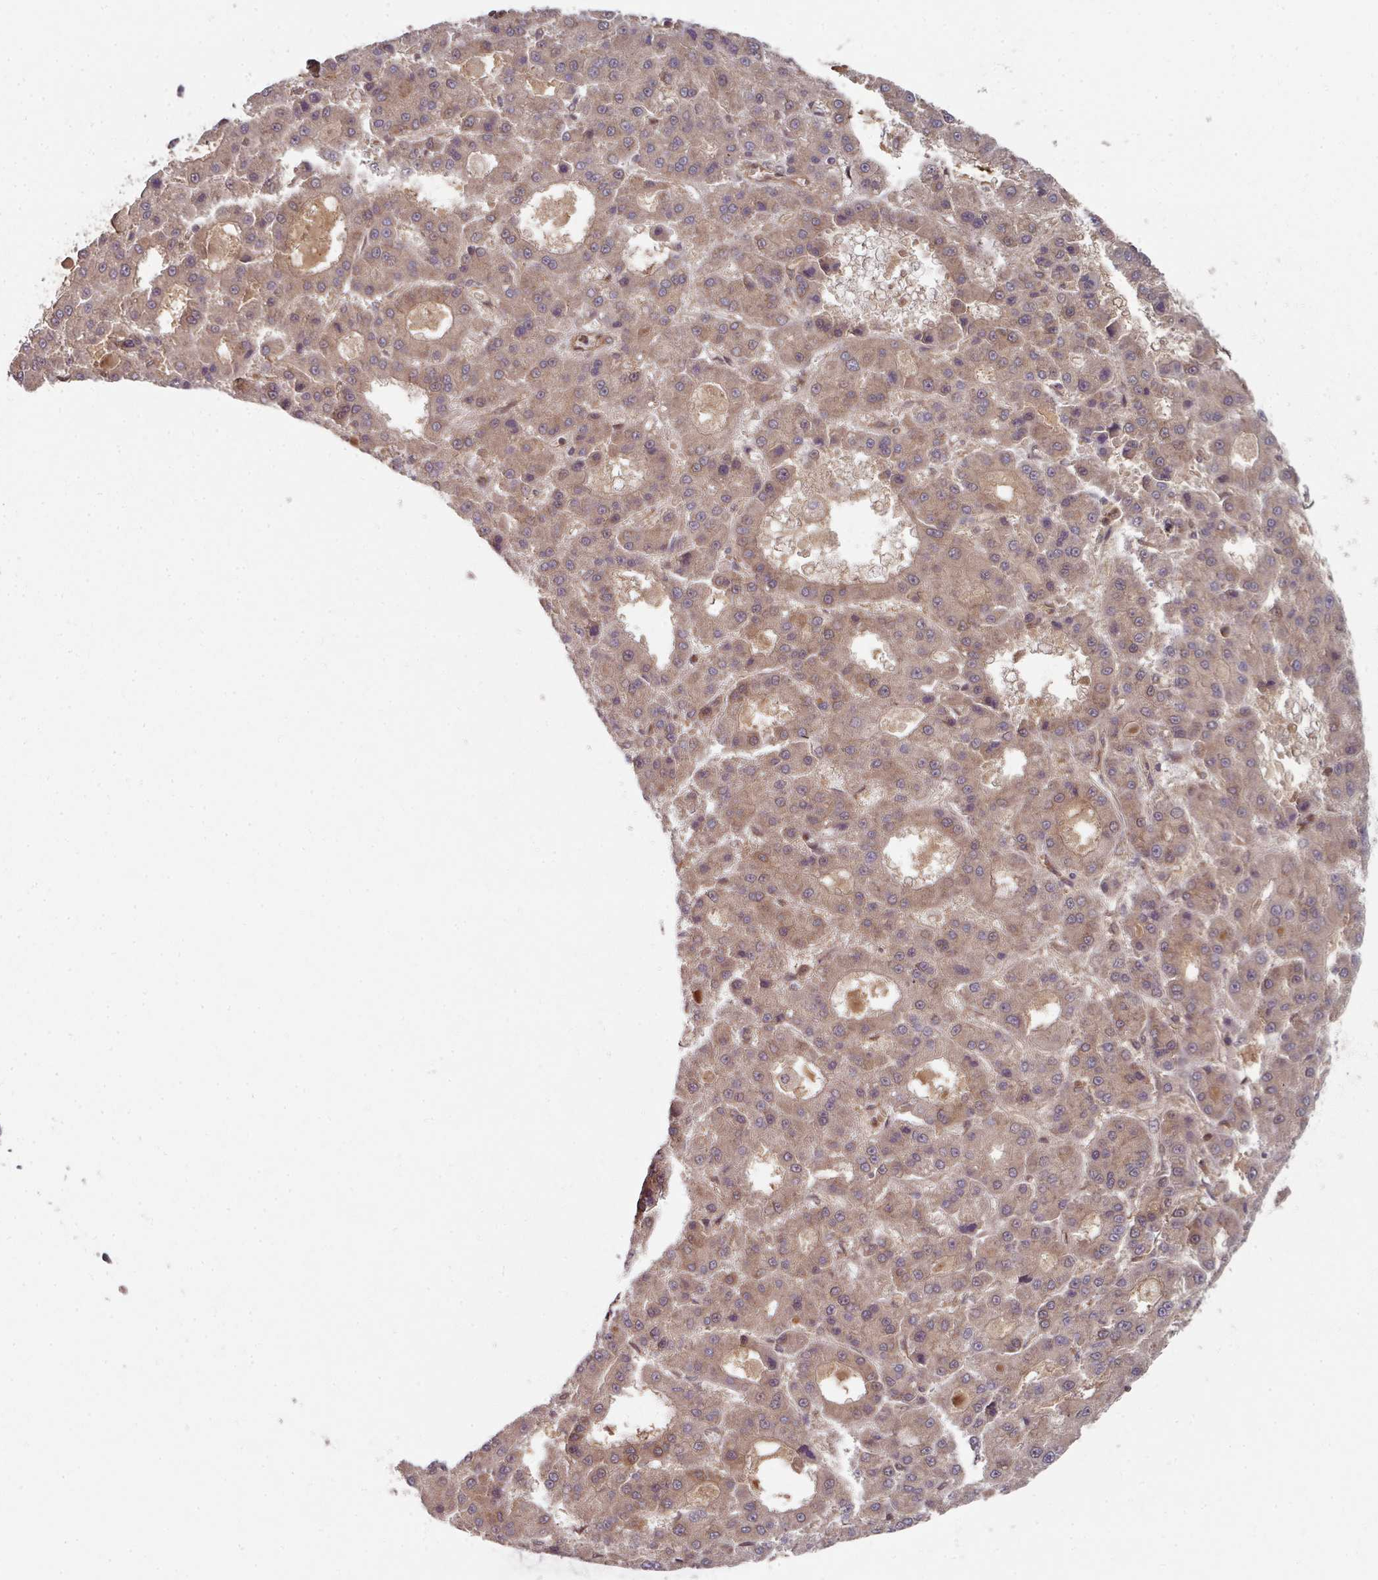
{"staining": {"intensity": "moderate", "quantity": ">75%", "location": "cytoplasmic/membranous"}, "tissue": "liver cancer", "cell_type": "Tumor cells", "image_type": "cancer", "snomed": [{"axis": "morphology", "description": "Carcinoma, Hepatocellular, NOS"}, {"axis": "topography", "description": "Liver"}], "caption": "A histopathology image of liver cancer (hepatocellular carcinoma) stained for a protein demonstrates moderate cytoplasmic/membranous brown staining in tumor cells.", "gene": "EIF4EBP2", "patient": {"sex": "male", "age": 70}}